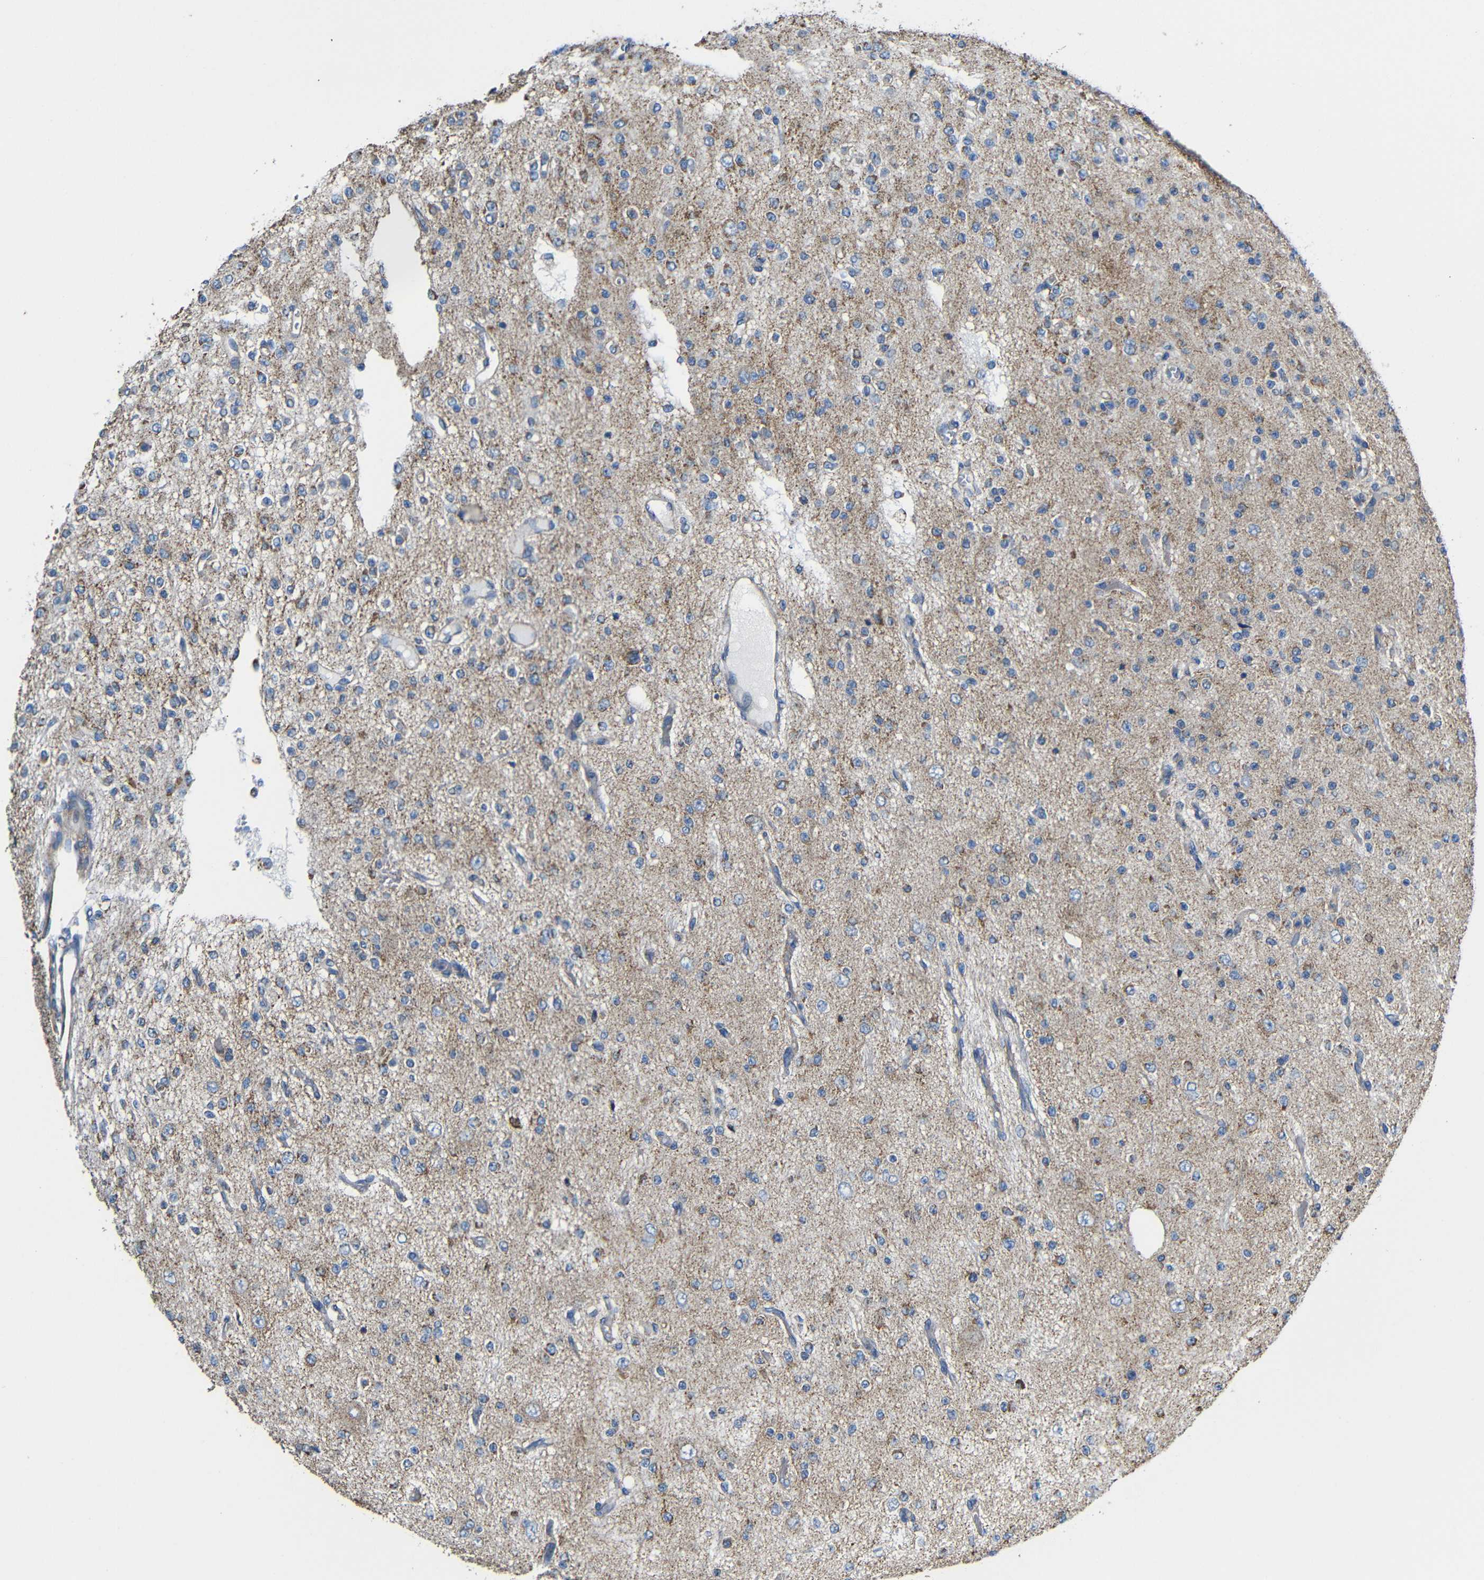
{"staining": {"intensity": "moderate", "quantity": ">75%", "location": "cytoplasmic/membranous"}, "tissue": "glioma", "cell_type": "Tumor cells", "image_type": "cancer", "snomed": [{"axis": "morphology", "description": "Glioma, malignant, Low grade"}, {"axis": "topography", "description": "Brain"}], "caption": "This is an image of immunohistochemistry (IHC) staining of glioma, which shows moderate expression in the cytoplasmic/membranous of tumor cells.", "gene": "INTS6L", "patient": {"sex": "male", "age": 38}}